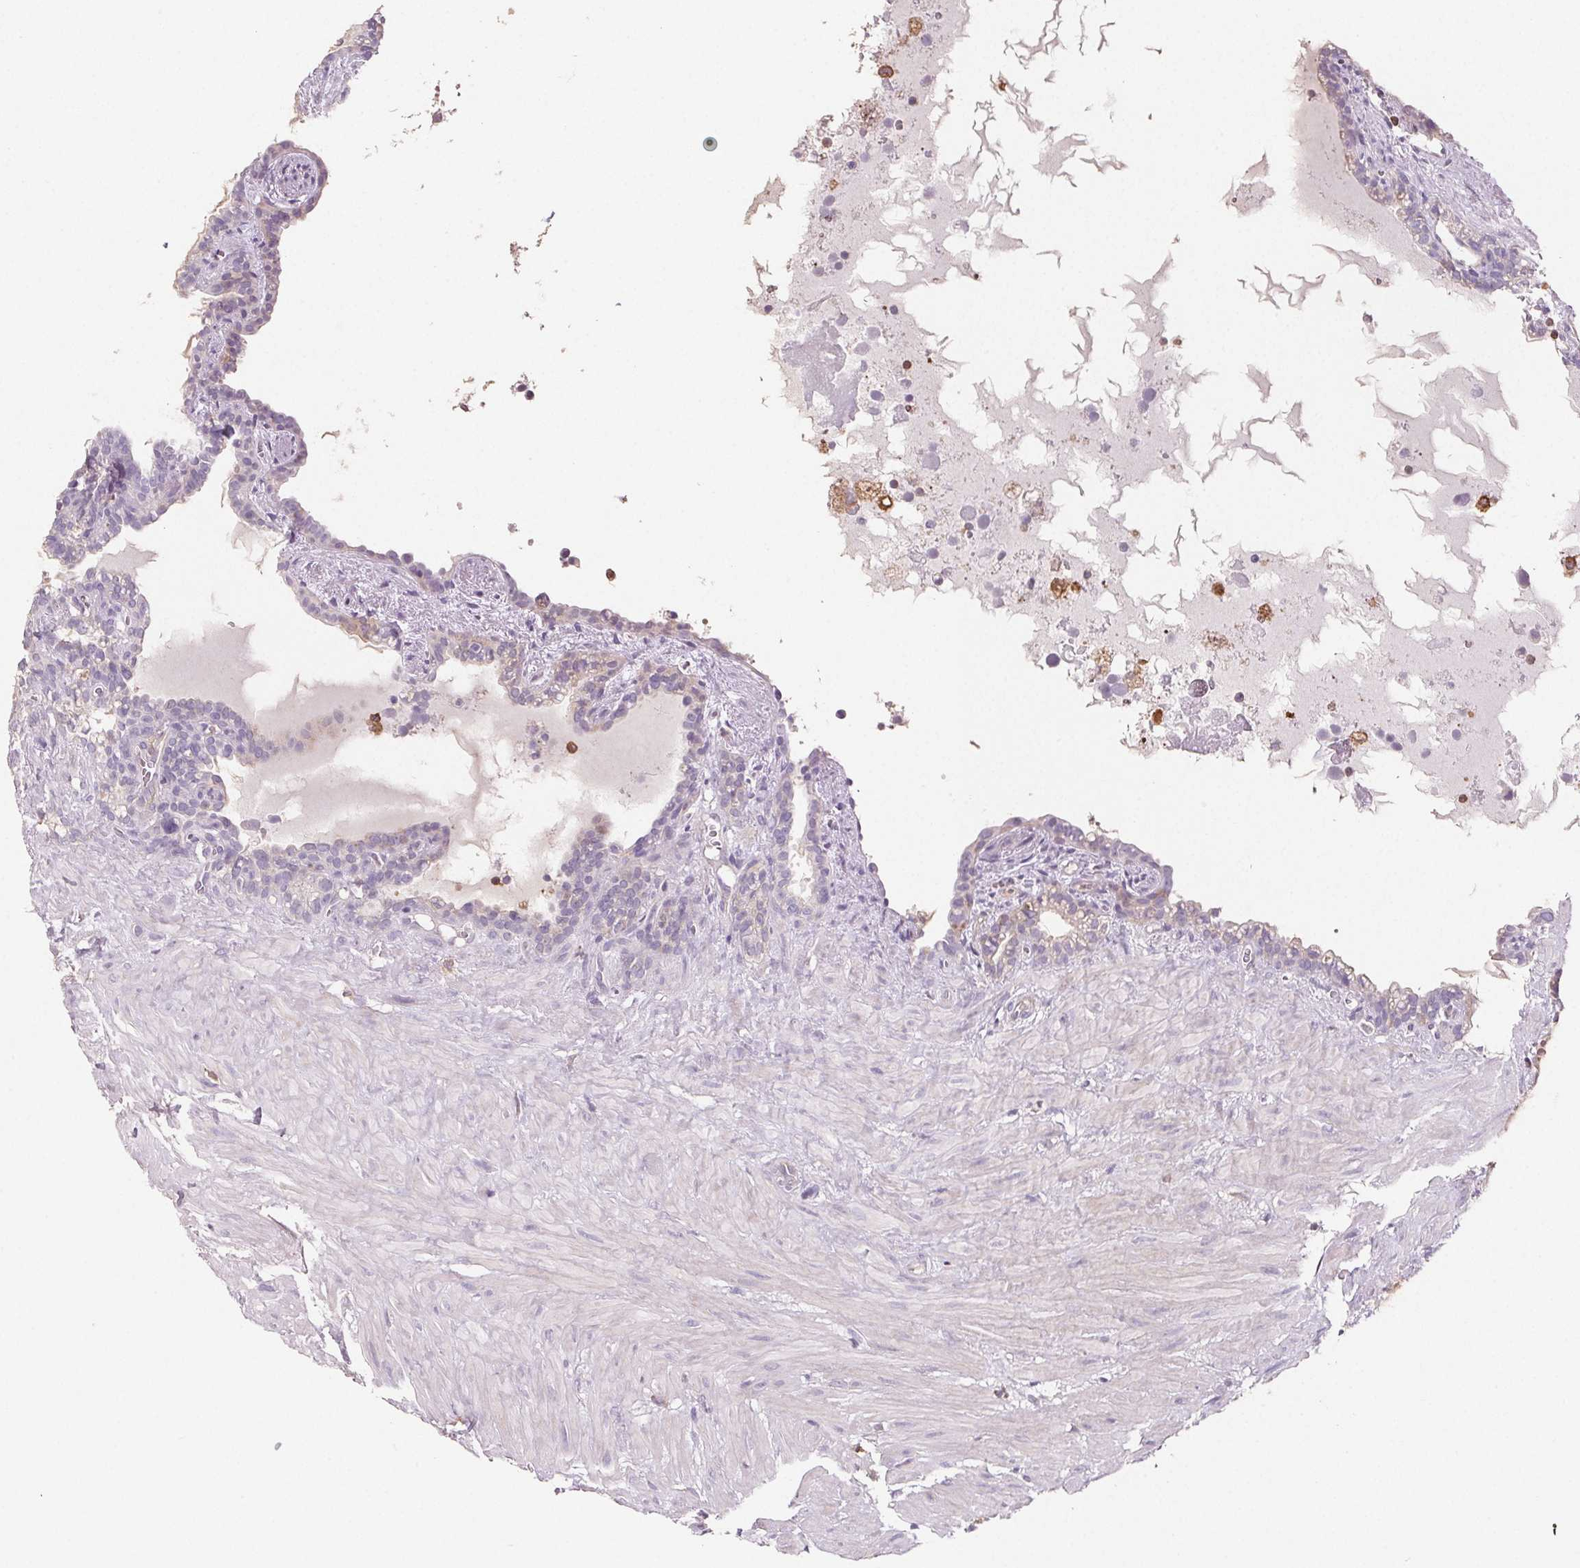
{"staining": {"intensity": "weak", "quantity": "<25%", "location": "cytoplasmic/membranous"}, "tissue": "seminal vesicle", "cell_type": "Glandular cells", "image_type": "normal", "snomed": [{"axis": "morphology", "description": "Normal tissue, NOS"}, {"axis": "topography", "description": "Seminal veicle"}], "caption": "DAB (3,3'-diaminobenzidine) immunohistochemical staining of benign human seminal vesicle demonstrates no significant positivity in glandular cells.", "gene": "GBP1", "patient": {"sex": "male", "age": 76}}